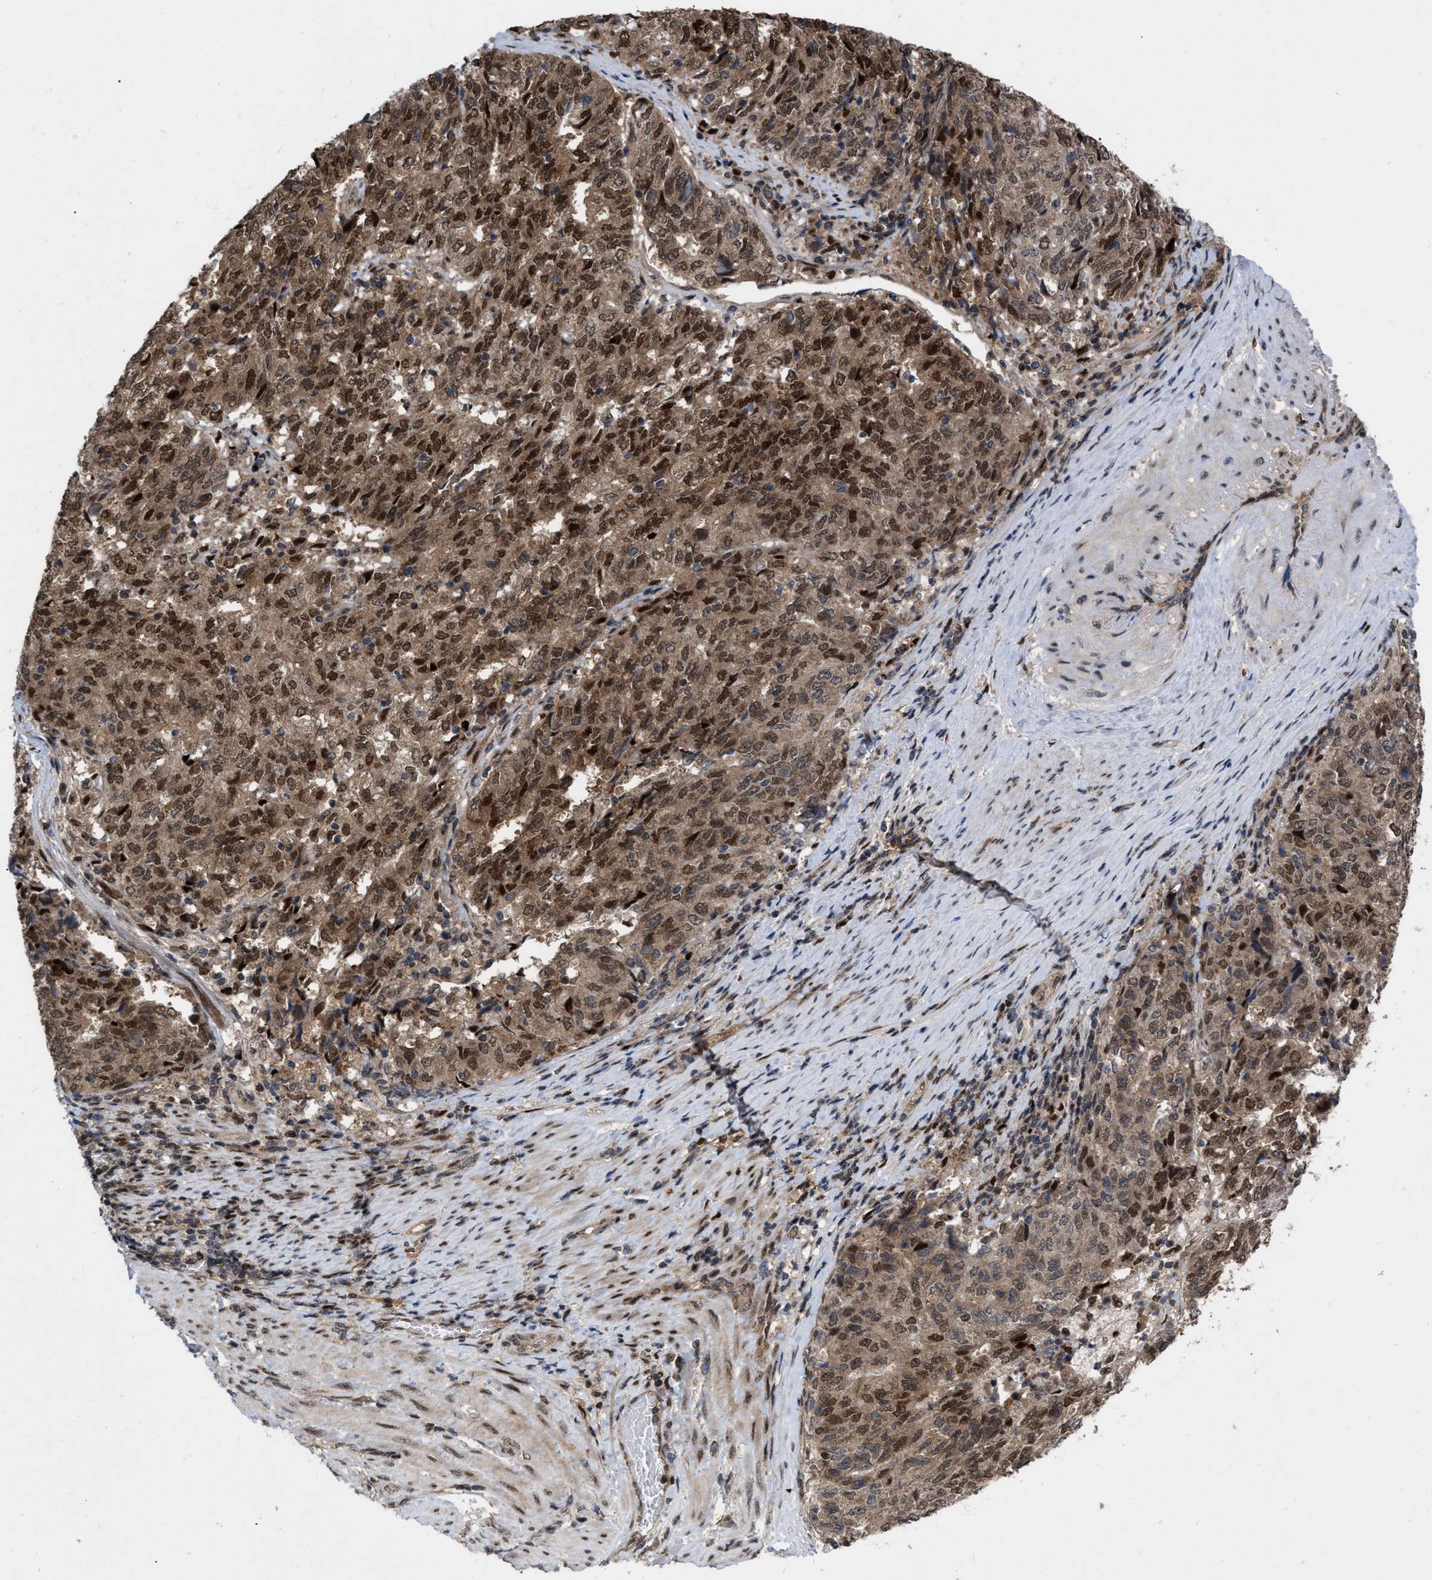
{"staining": {"intensity": "strong", "quantity": ">75%", "location": "cytoplasmic/membranous,nuclear"}, "tissue": "endometrial cancer", "cell_type": "Tumor cells", "image_type": "cancer", "snomed": [{"axis": "morphology", "description": "Adenocarcinoma, NOS"}, {"axis": "topography", "description": "Endometrium"}], "caption": "A high-resolution image shows IHC staining of adenocarcinoma (endometrial), which displays strong cytoplasmic/membranous and nuclear staining in approximately >75% of tumor cells. (Stains: DAB (3,3'-diaminobenzidine) in brown, nuclei in blue, Microscopy: brightfield microscopy at high magnification).", "gene": "MDM4", "patient": {"sex": "female", "age": 80}}